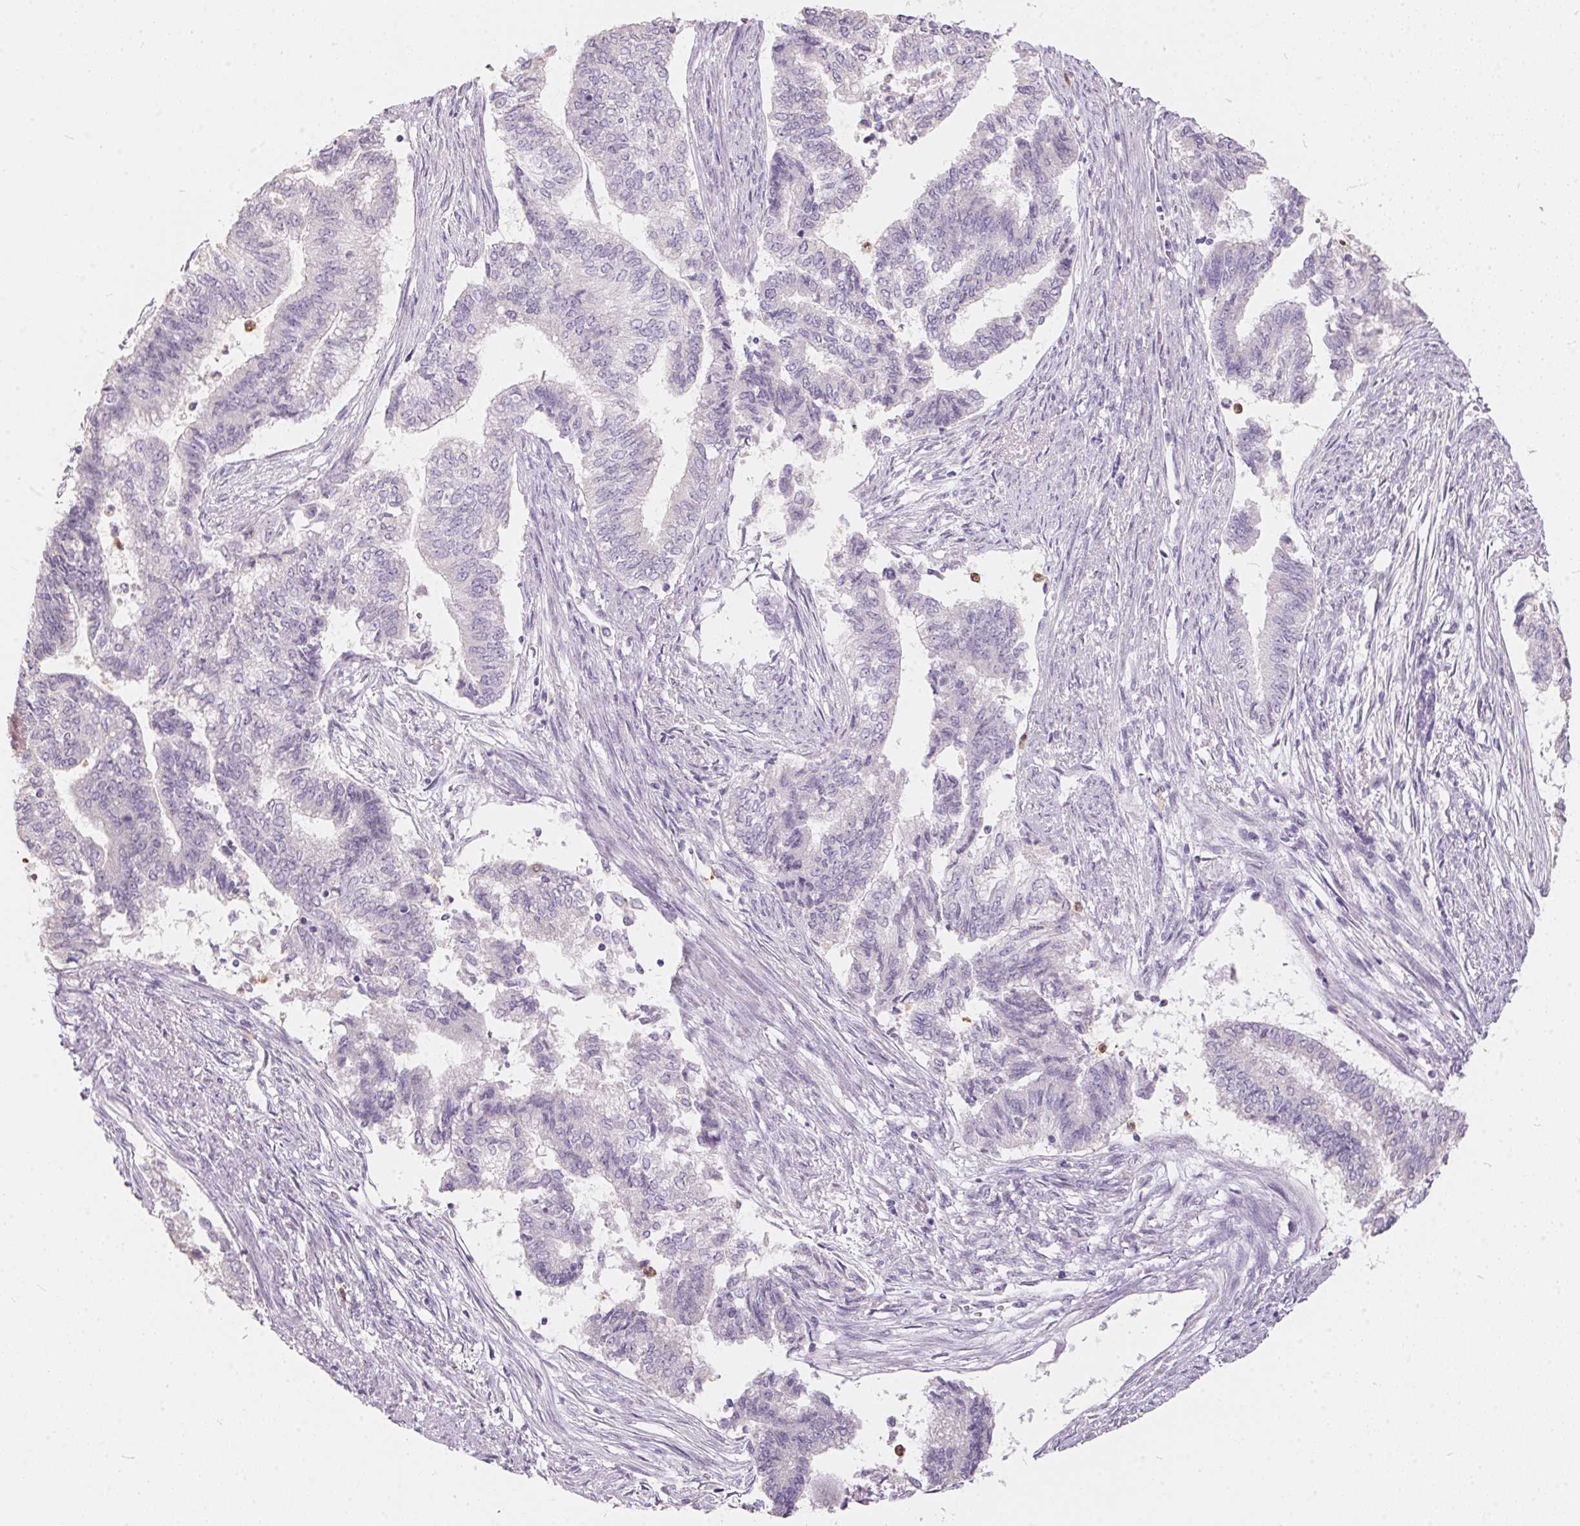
{"staining": {"intensity": "negative", "quantity": "none", "location": "none"}, "tissue": "endometrial cancer", "cell_type": "Tumor cells", "image_type": "cancer", "snomed": [{"axis": "morphology", "description": "Adenocarcinoma, NOS"}, {"axis": "topography", "description": "Endometrium"}], "caption": "Protein analysis of endometrial cancer (adenocarcinoma) displays no significant staining in tumor cells. (Brightfield microscopy of DAB (3,3'-diaminobenzidine) IHC at high magnification).", "gene": "SERPINB1", "patient": {"sex": "female", "age": 65}}